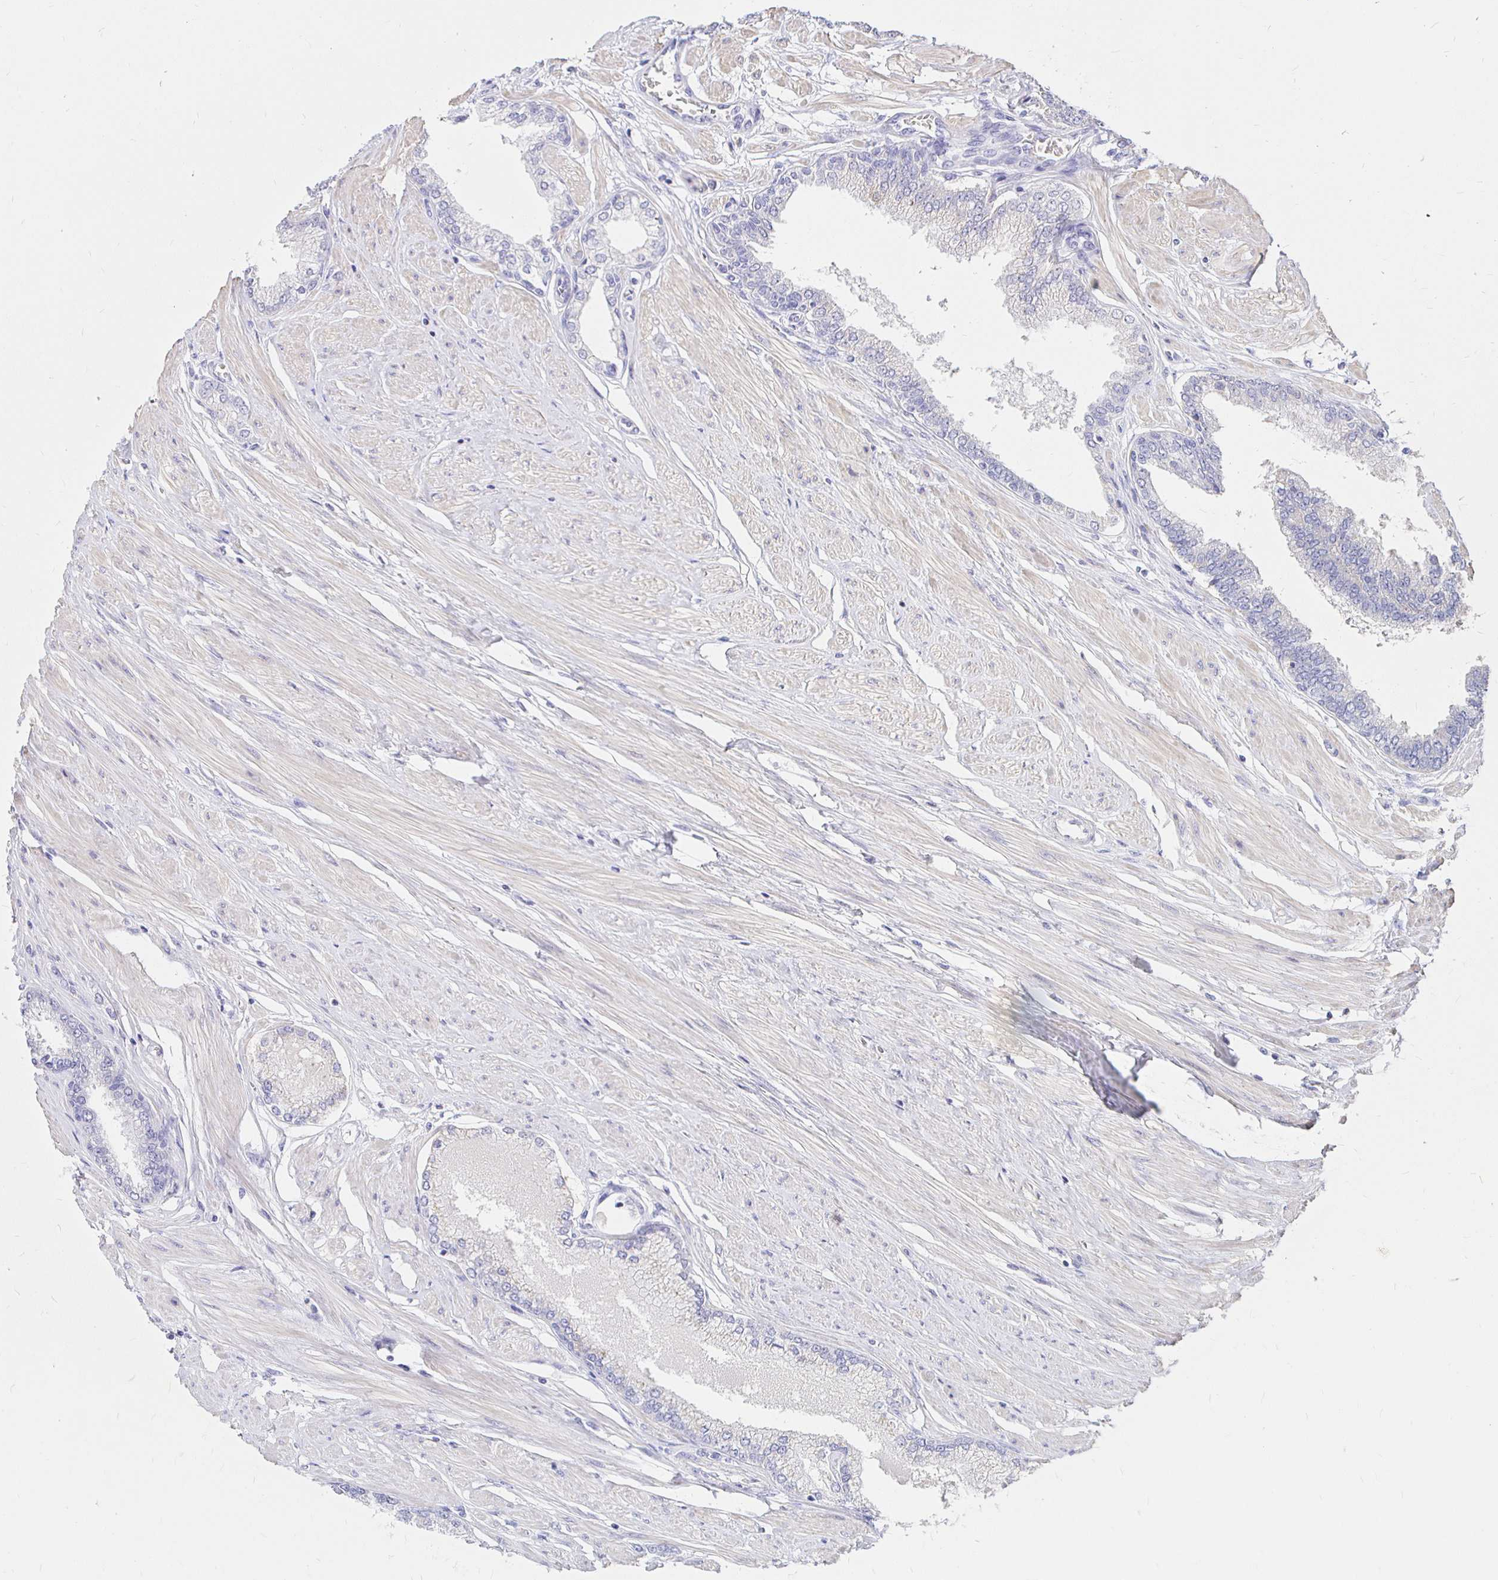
{"staining": {"intensity": "negative", "quantity": "none", "location": "none"}, "tissue": "prostate cancer", "cell_type": "Tumor cells", "image_type": "cancer", "snomed": [{"axis": "morphology", "description": "Adenocarcinoma, Low grade"}, {"axis": "topography", "description": "Prostate"}], "caption": "Photomicrograph shows no significant protein staining in tumor cells of prostate cancer.", "gene": "NECAB1", "patient": {"sex": "male", "age": 55}}